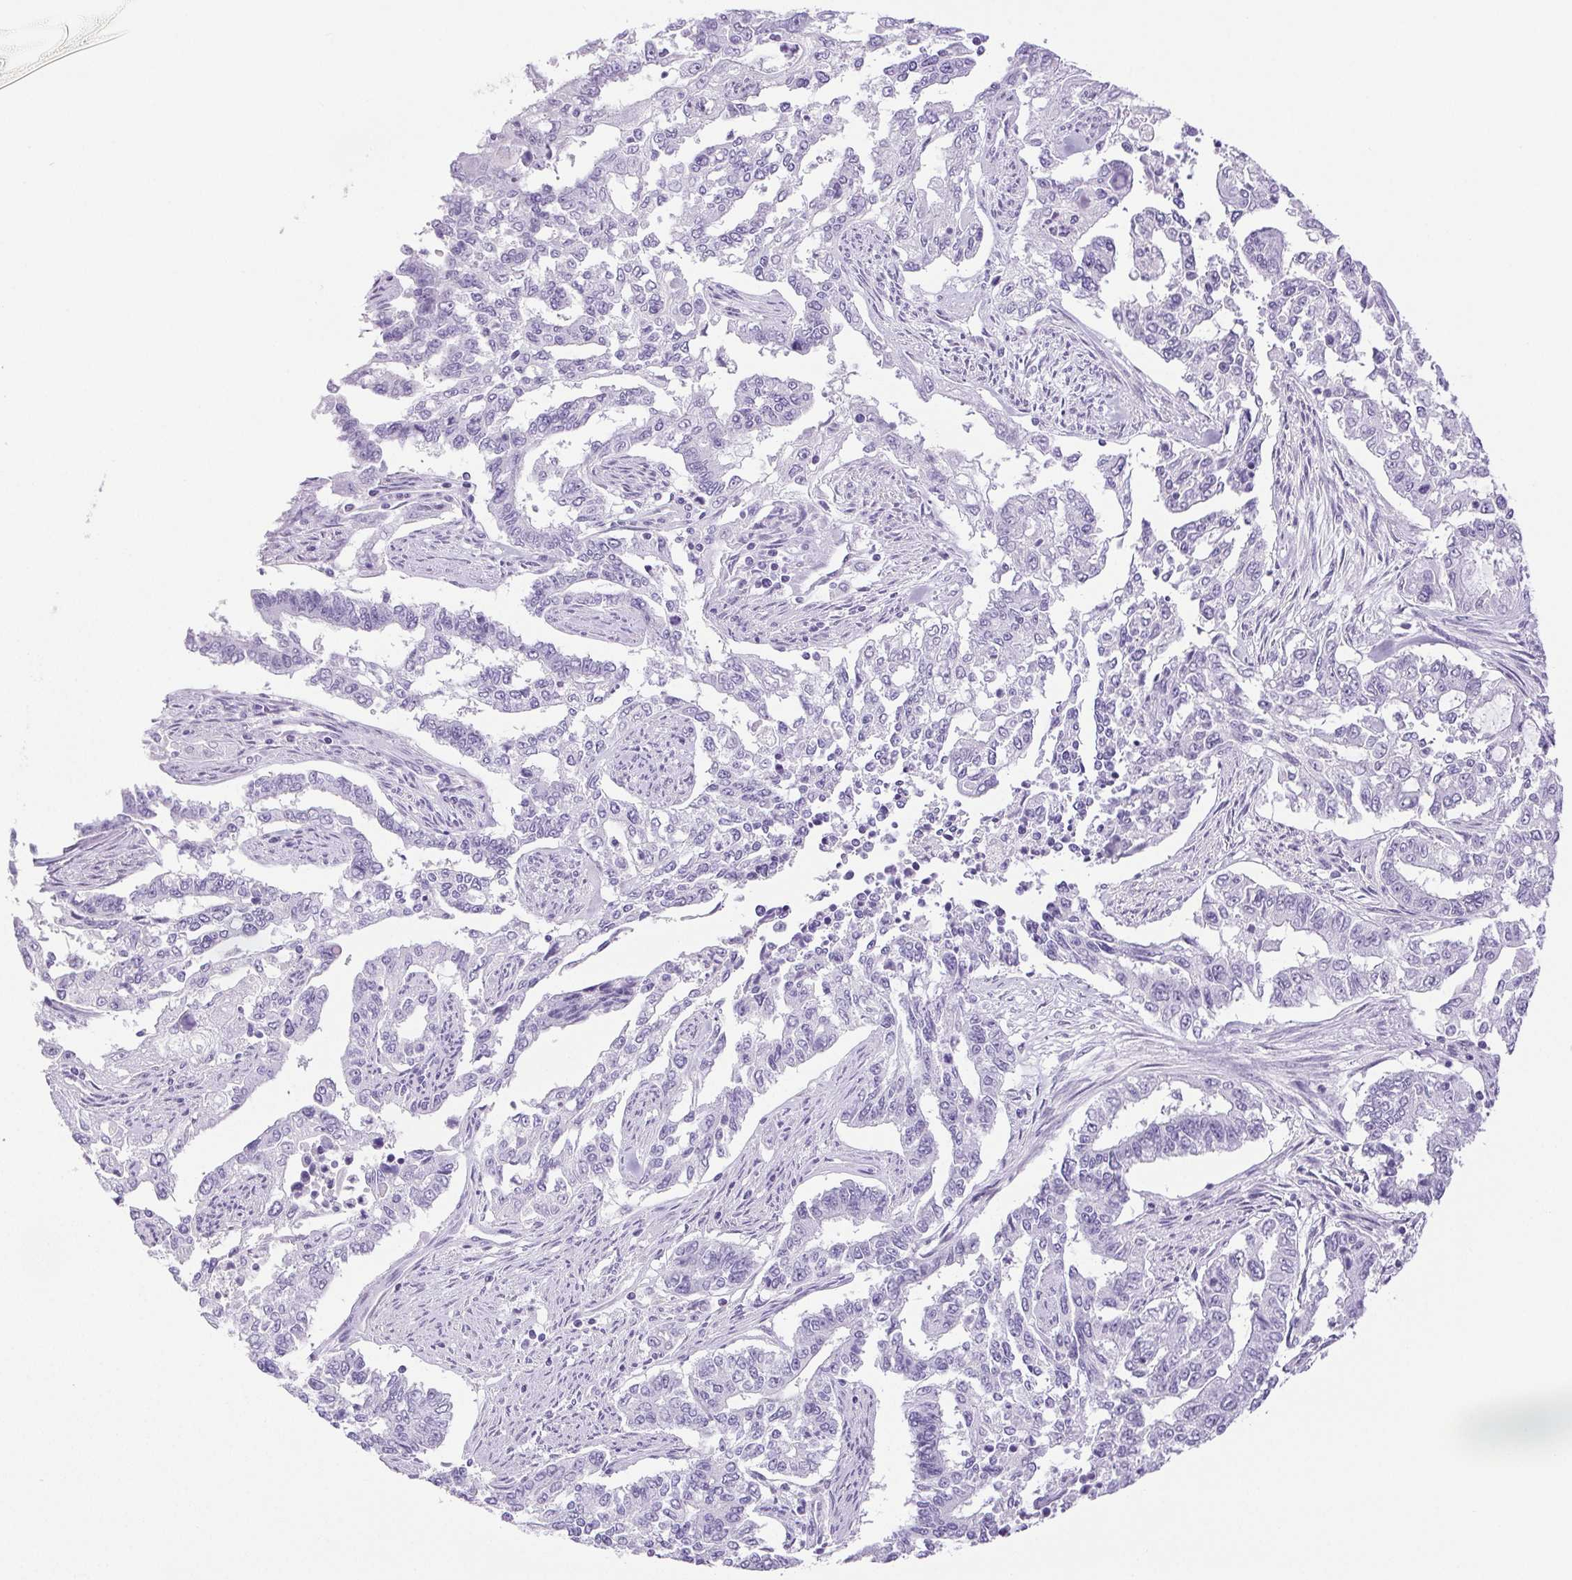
{"staining": {"intensity": "negative", "quantity": "none", "location": "none"}, "tissue": "endometrial cancer", "cell_type": "Tumor cells", "image_type": "cancer", "snomed": [{"axis": "morphology", "description": "Adenocarcinoma, NOS"}, {"axis": "topography", "description": "Uterus"}], "caption": "Immunohistochemical staining of human adenocarcinoma (endometrial) displays no significant staining in tumor cells.", "gene": "HLA-G", "patient": {"sex": "female", "age": 59}}